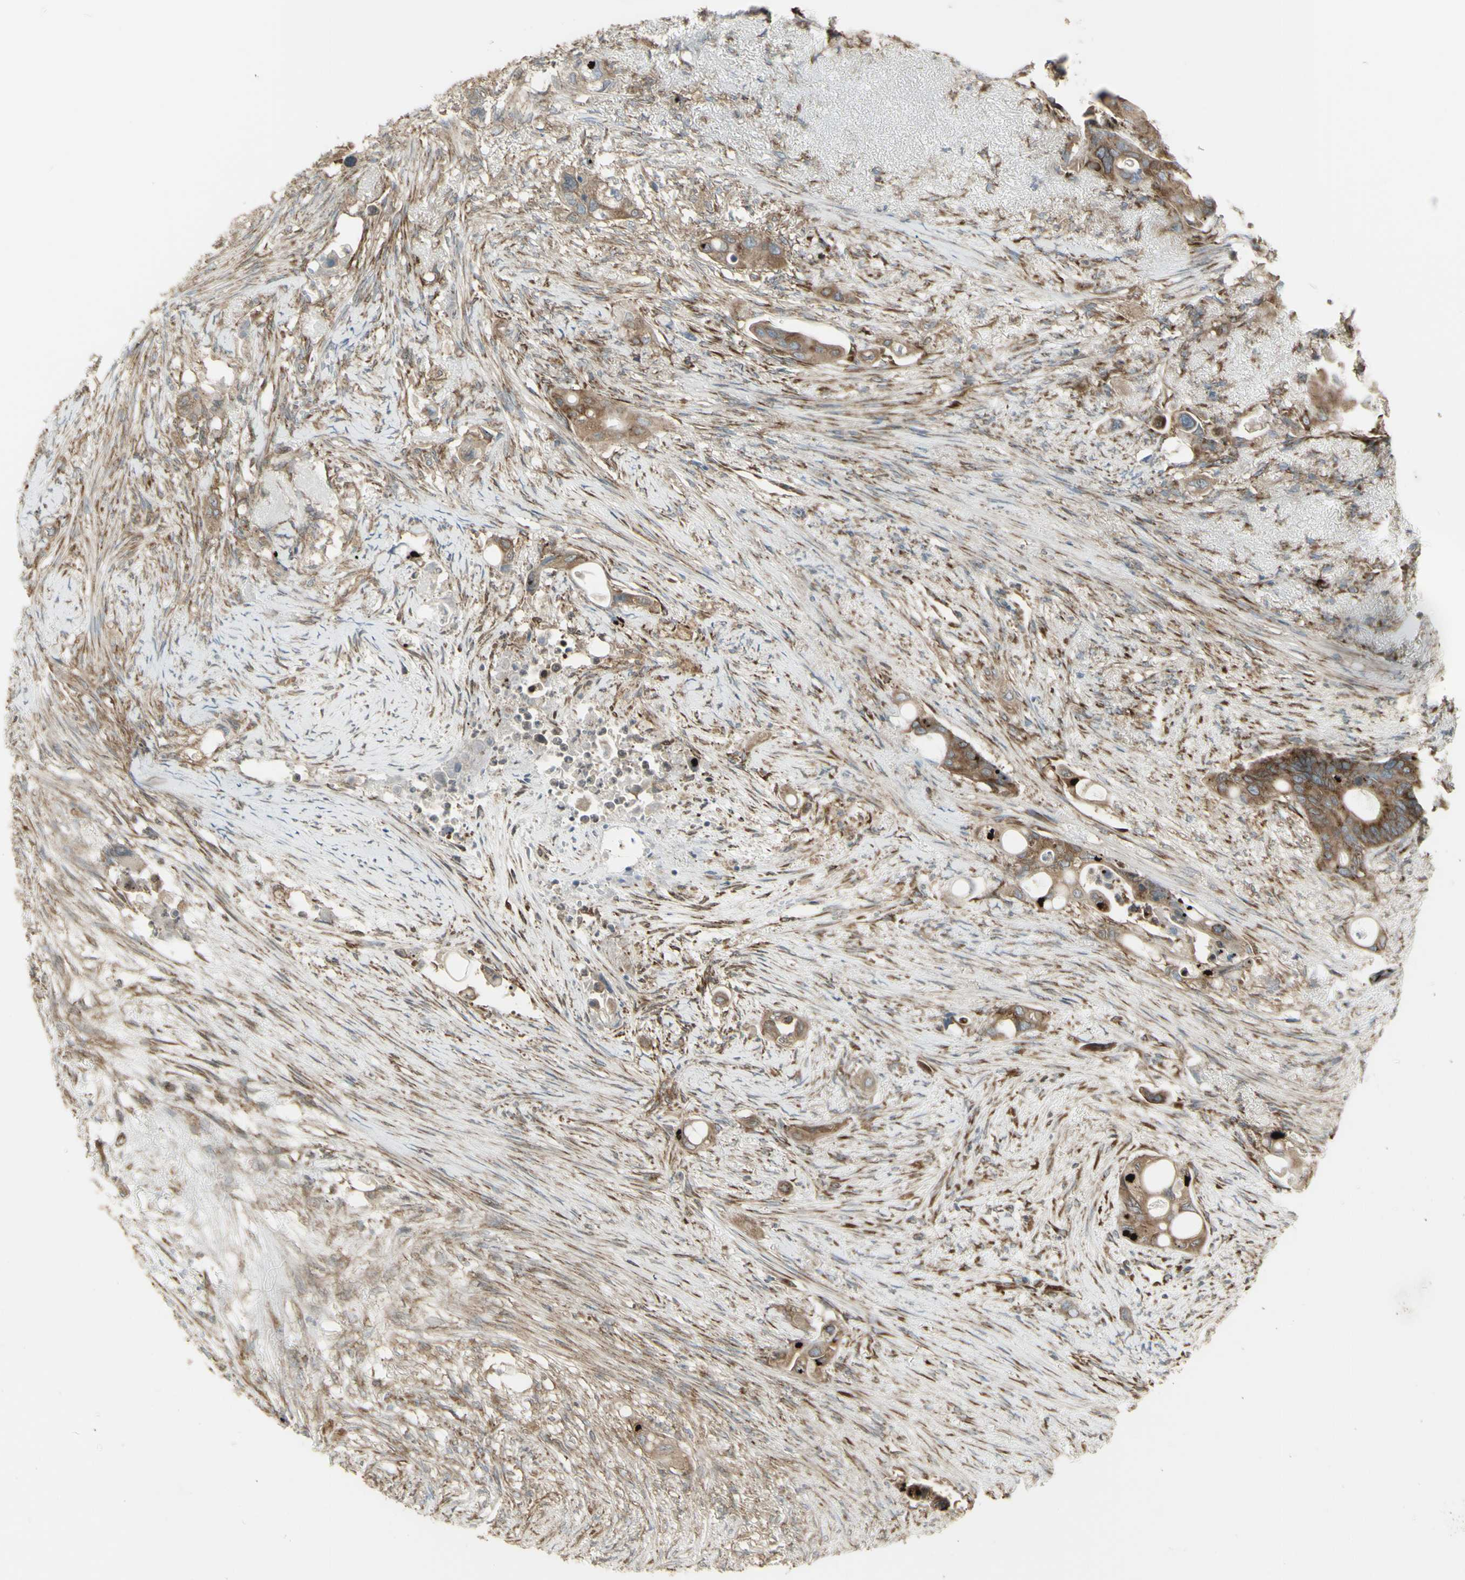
{"staining": {"intensity": "moderate", "quantity": ">75%", "location": "cytoplasmic/membranous"}, "tissue": "colorectal cancer", "cell_type": "Tumor cells", "image_type": "cancer", "snomed": [{"axis": "morphology", "description": "Adenocarcinoma, NOS"}, {"axis": "topography", "description": "Colon"}], "caption": "Brown immunohistochemical staining in human adenocarcinoma (colorectal) displays moderate cytoplasmic/membranous staining in about >75% of tumor cells. (DAB IHC with brightfield microscopy, high magnification).", "gene": "FKBP3", "patient": {"sex": "female", "age": 57}}